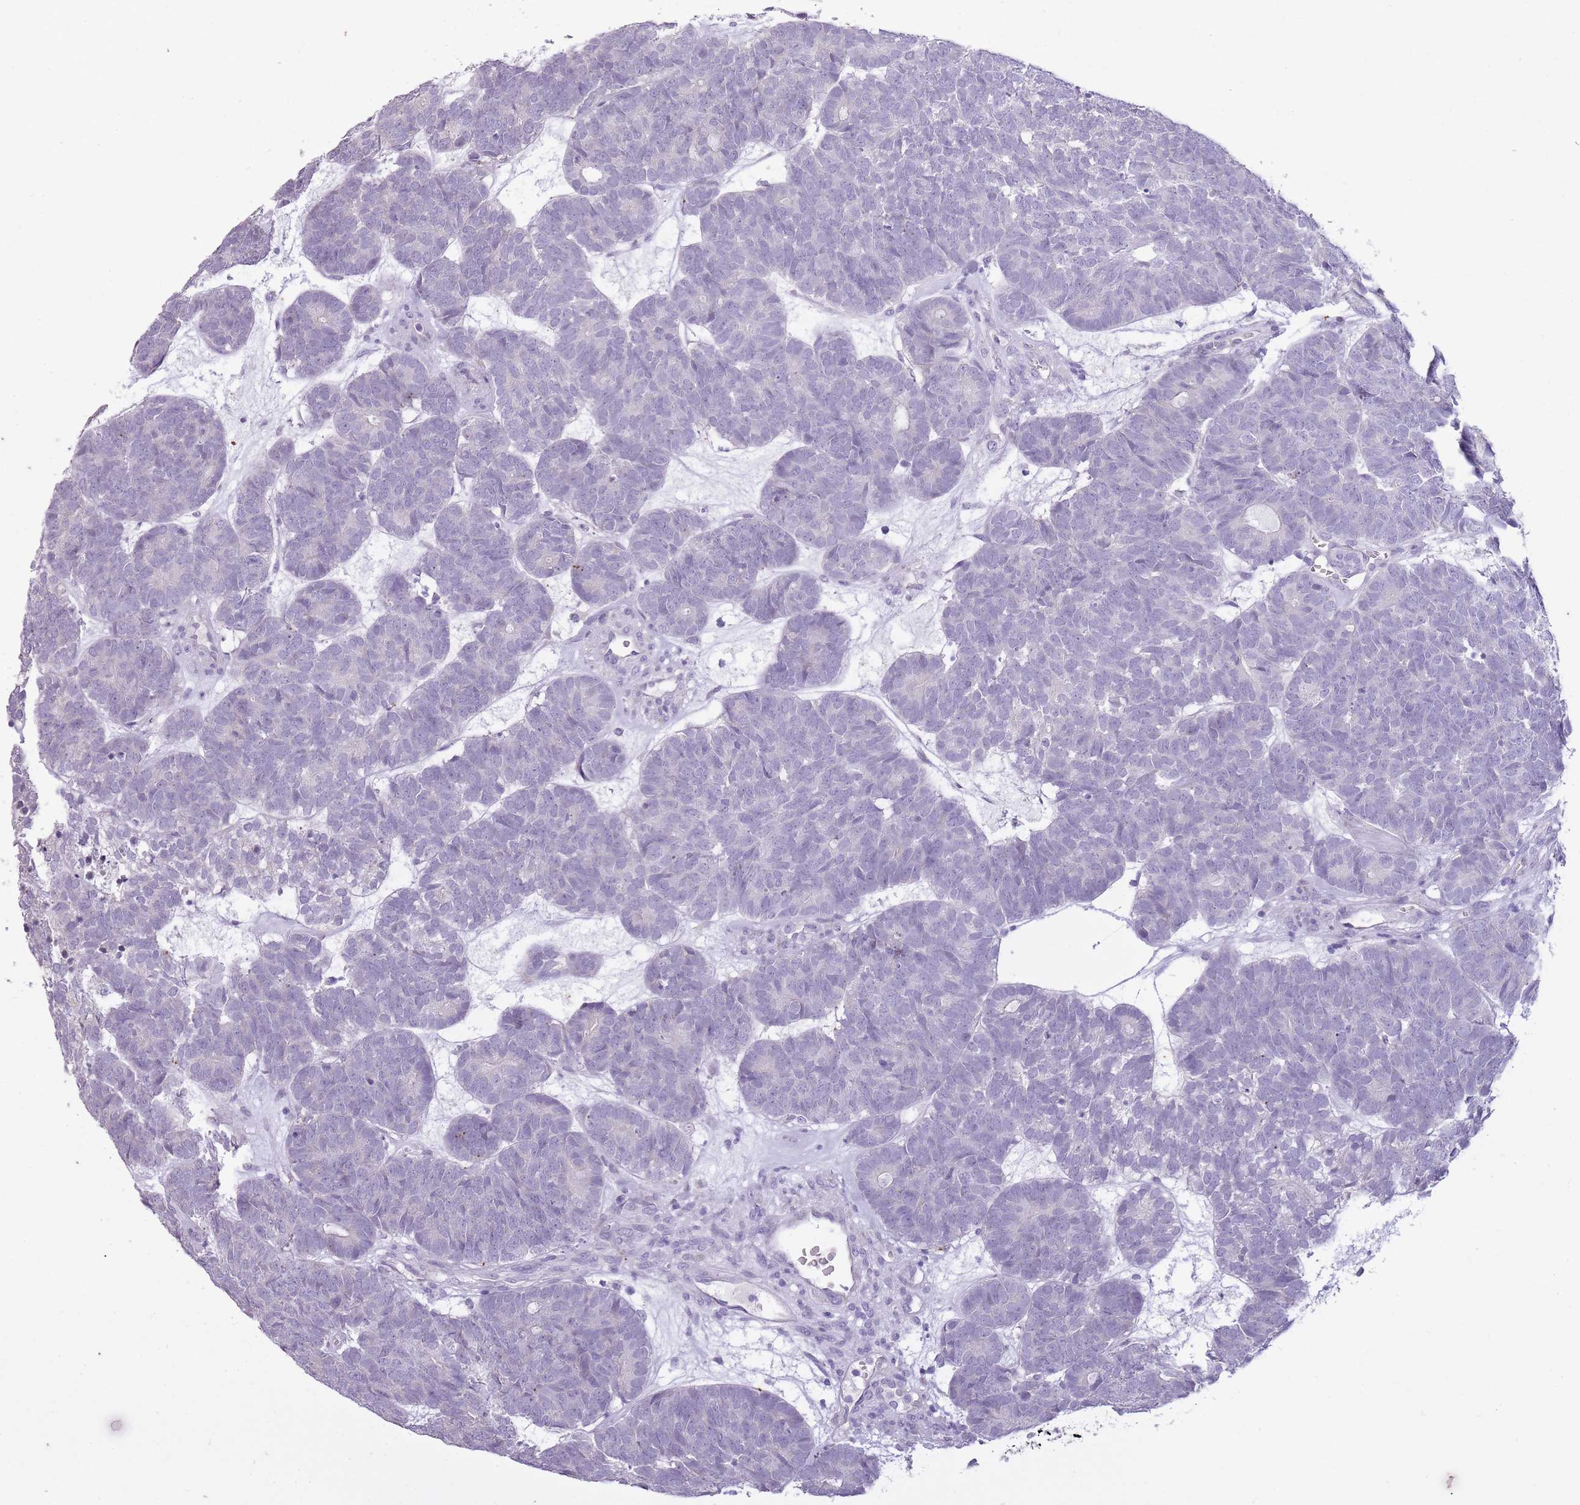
{"staining": {"intensity": "negative", "quantity": "none", "location": "none"}, "tissue": "head and neck cancer", "cell_type": "Tumor cells", "image_type": "cancer", "snomed": [{"axis": "morphology", "description": "Adenocarcinoma, NOS"}, {"axis": "topography", "description": "Head-Neck"}], "caption": "Tumor cells are negative for brown protein staining in head and neck cancer (adenocarcinoma).", "gene": "CNTNAP3", "patient": {"sex": "female", "age": 81}}